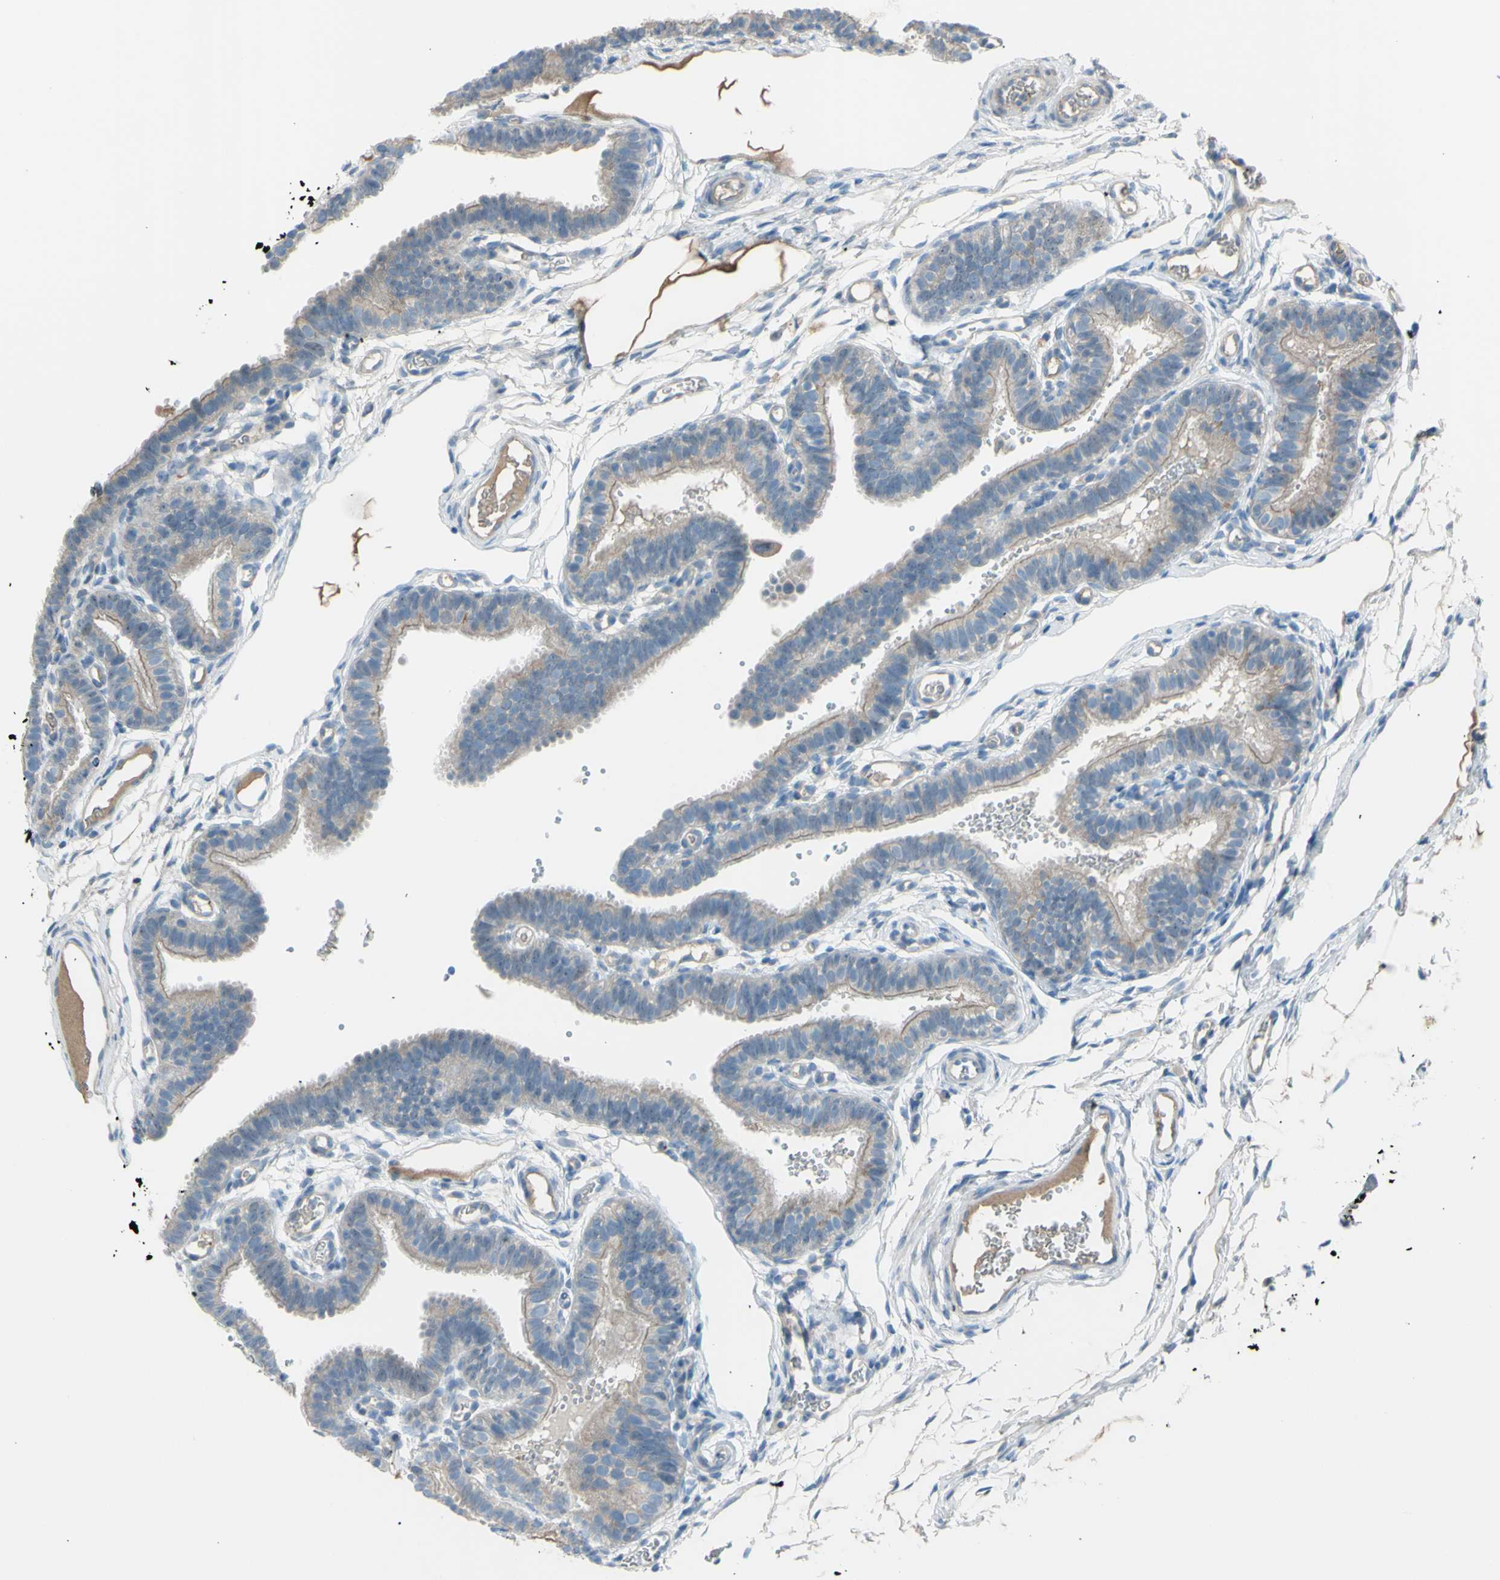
{"staining": {"intensity": "weak", "quantity": "25%-75%", "location": "cytoplasmic/membranous"}, "tissue": "fallopian tube", "cell_type": "Glandular cells", "image_type": "normal", "snomed": [{"axis": "morphology", "description": "Normal tissue, NOS"}, {"axis": "topography", "description": "Fallopian tube"}, {"axis": "topography", "description": "Placenta"}], "caption": "This histopathology image demonstrates immunohistochemistry staining of benign human fallopian tube, with low weak cytoplasmic/membranous positivity in approximately 25%-75% of glandular cells.", "gene": "ATRN", "patient": {"sex": "female", "age": 34}}